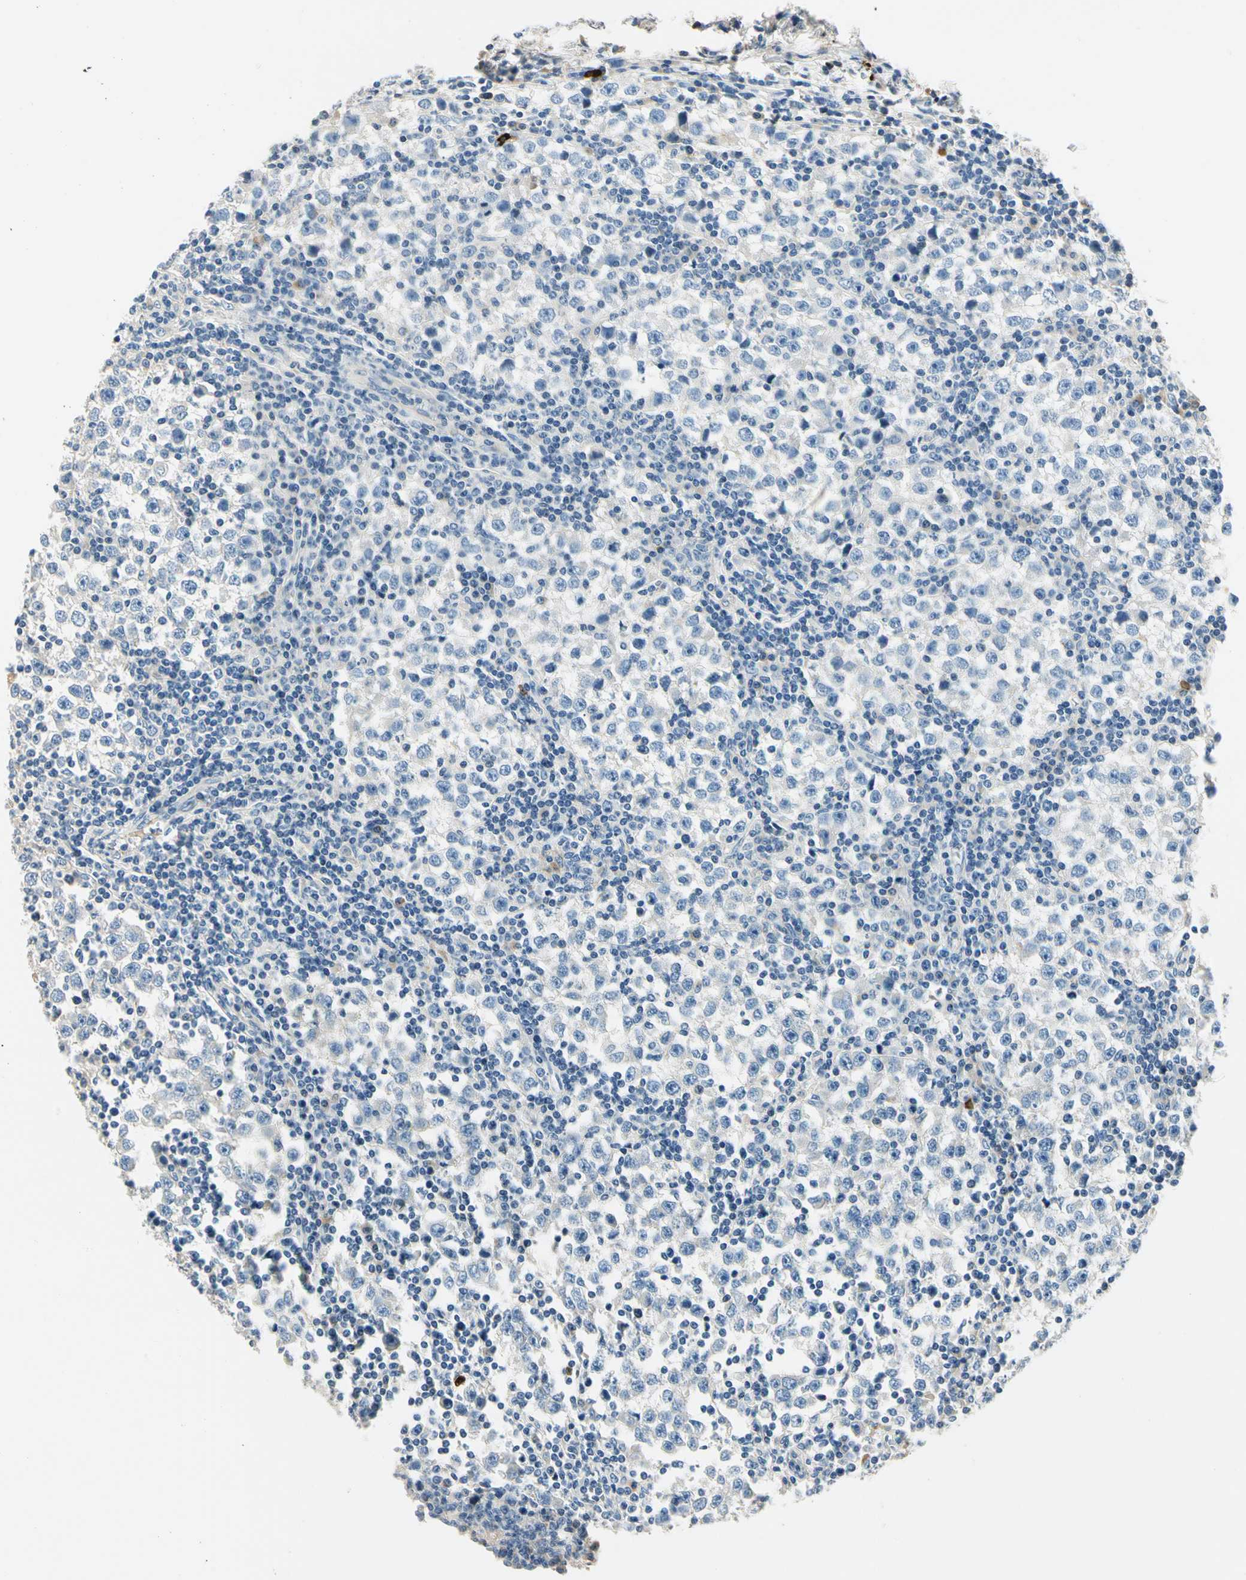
{"staining": {"intensity": "negative", "quantity": "none", "location": "none"}, "tissue": "testis cancer", "cell_type": "Tumor cells", "image_type": "cancer", "snomed": [{"axis": "morphology", "description": "Seminoma, NOS"}, {"axis": "topography", "description": "Testis"}], "caption": "Micrograph shows no protein positivity in tumor cells of testis cancer tissue. Brightfield microscopy of IHC stained with DAB (3,3'-diaminobenzidine) (brown) and hematoxylin (blue), captured at high magnification.", "gene": "TGFBR3", "patient": {"sex": "male", "age": 65}}